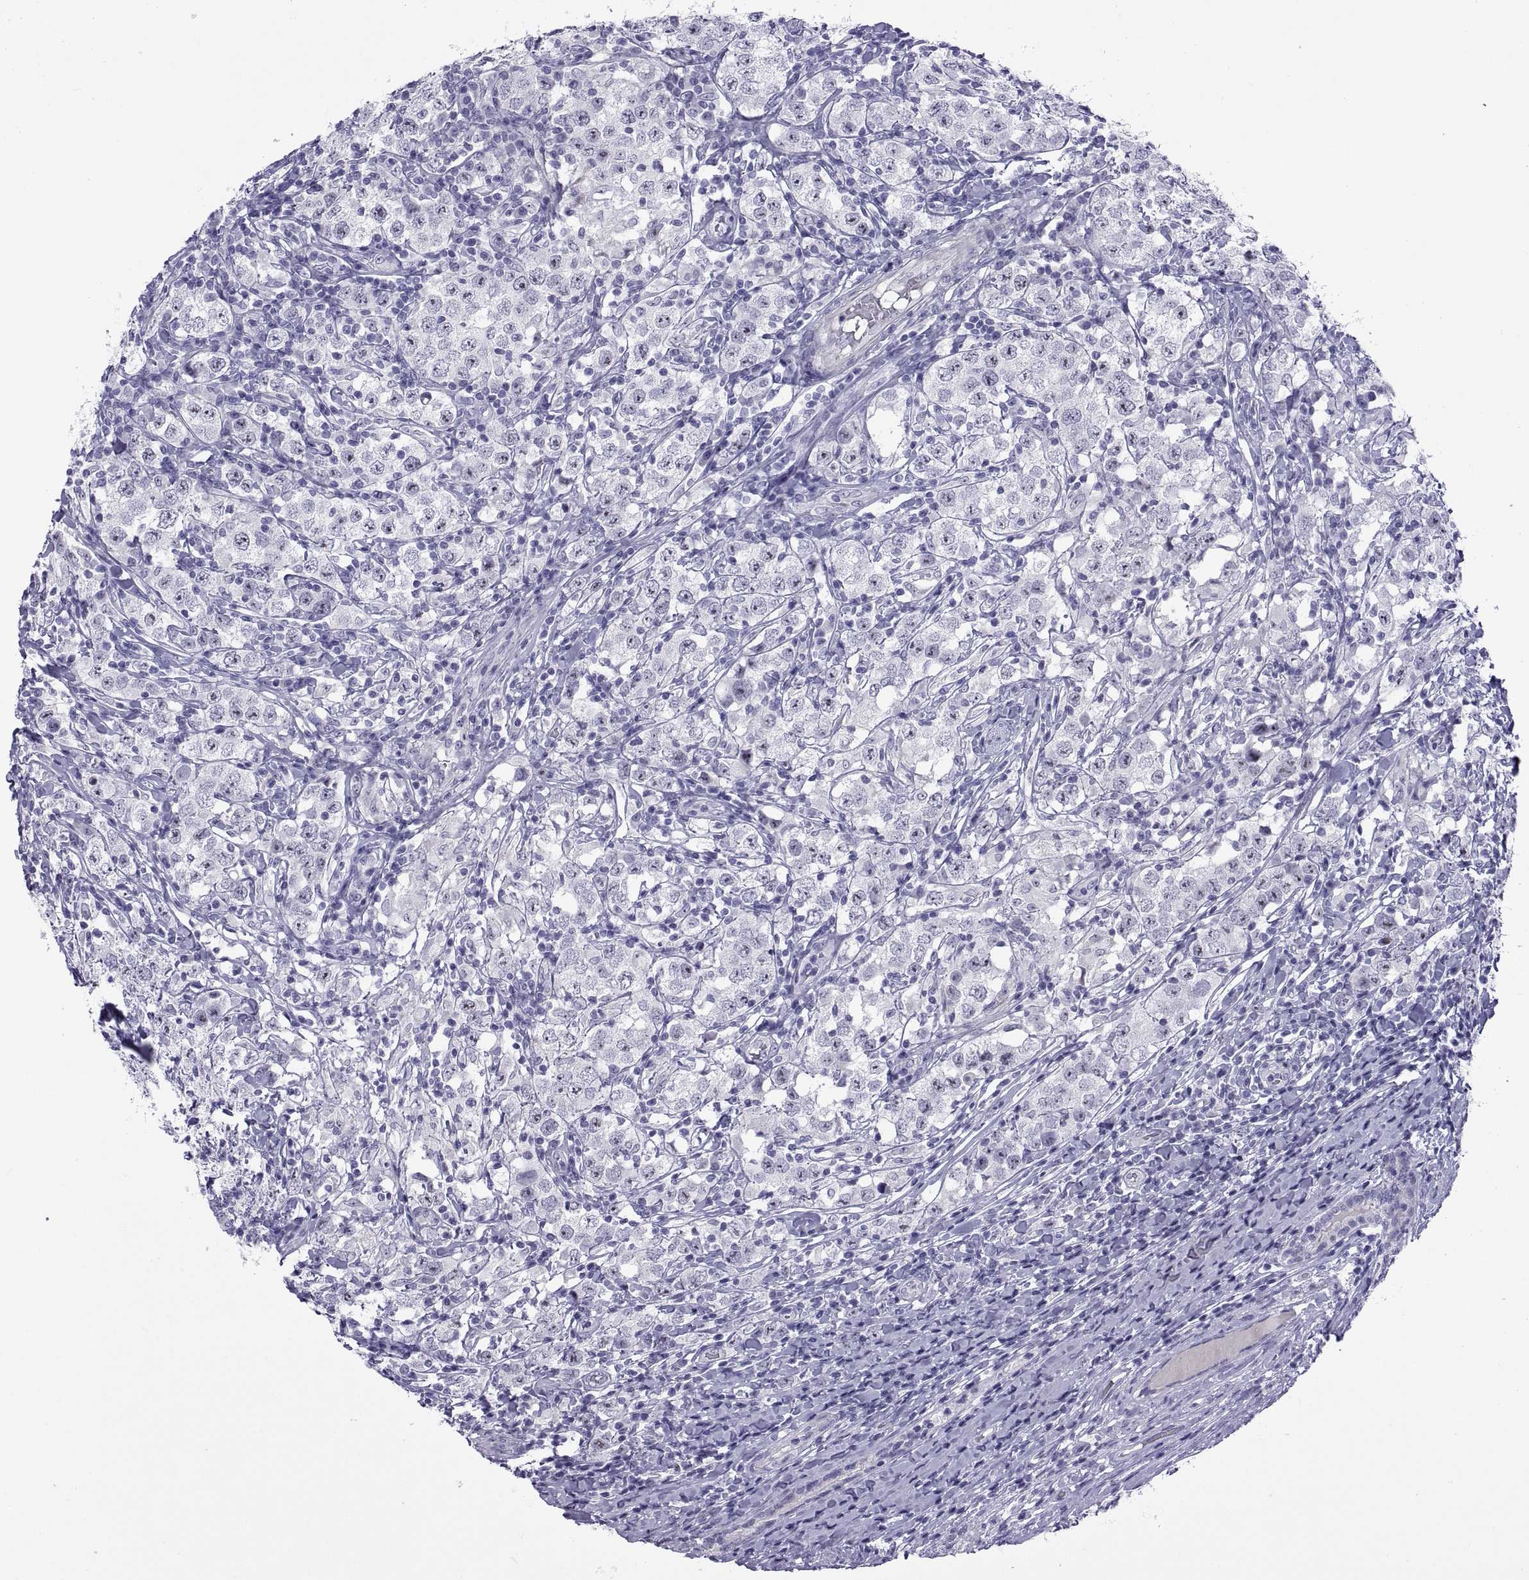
{"staining": {"intensity": "negative", "quantity": "none", "location": "none"}, "tissue": "testis cancer", "cell_type": "Tumor cells", "image_type": "cancer", "snomed": [{"axis": "morphology", "description": "Seminoma, NOS"}, {"axis": "morphology", "description": "Carcinoma, Embryonal, NOS"}, {"axis": "topography", "description": "Testis"}], "caption": "DAB (3,3'-diaminobenzidine) immunohistochemical staining of embryonal carcinoma (testis) shows no significant expression in tumor cells.", "gene": "VSX2", "patient": {"sex": "male", "age": 41}}